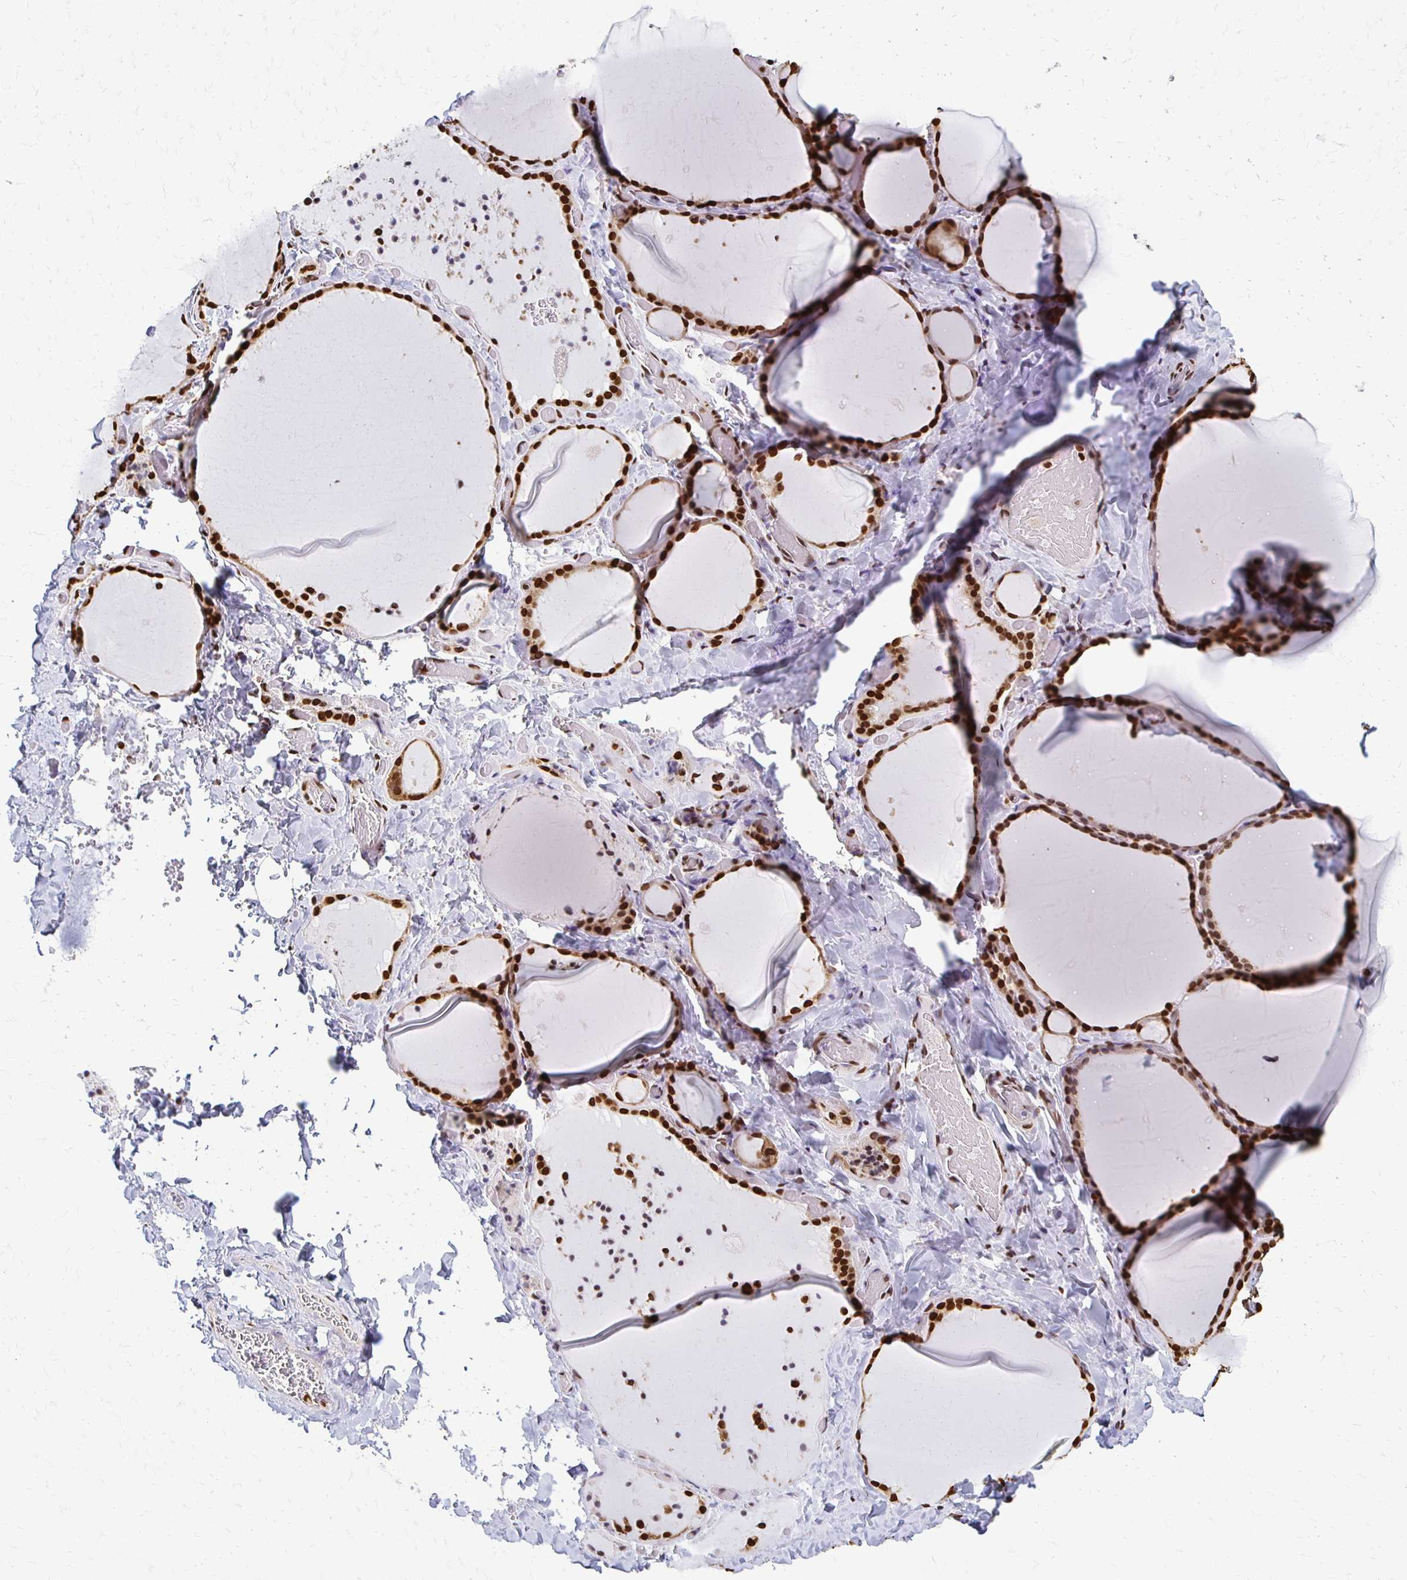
{"staining": {"intensity": "strong", "quantity": ">75%", "location": "nuclear"}, "tissue": "thyroid gland", "cell_type": "Glandular cells", "image_type": "normal", "snomed": [{"axis": "morphology", "description": "Normal tissue, NOS"}, {"axis": "topography", "description": "Thyroid gland"}], "caption": "Immunohistochemistry photomicrograph of benign thyroid gland: human thyroid gland stained using immunohistochemistry shows high levels of strong protein expression localized specifically in the nuclear of glandular cells, appearing as a nuclear brown color.", "gene": "HOXA9", "patient": {"sex": "female", "age": 36}}